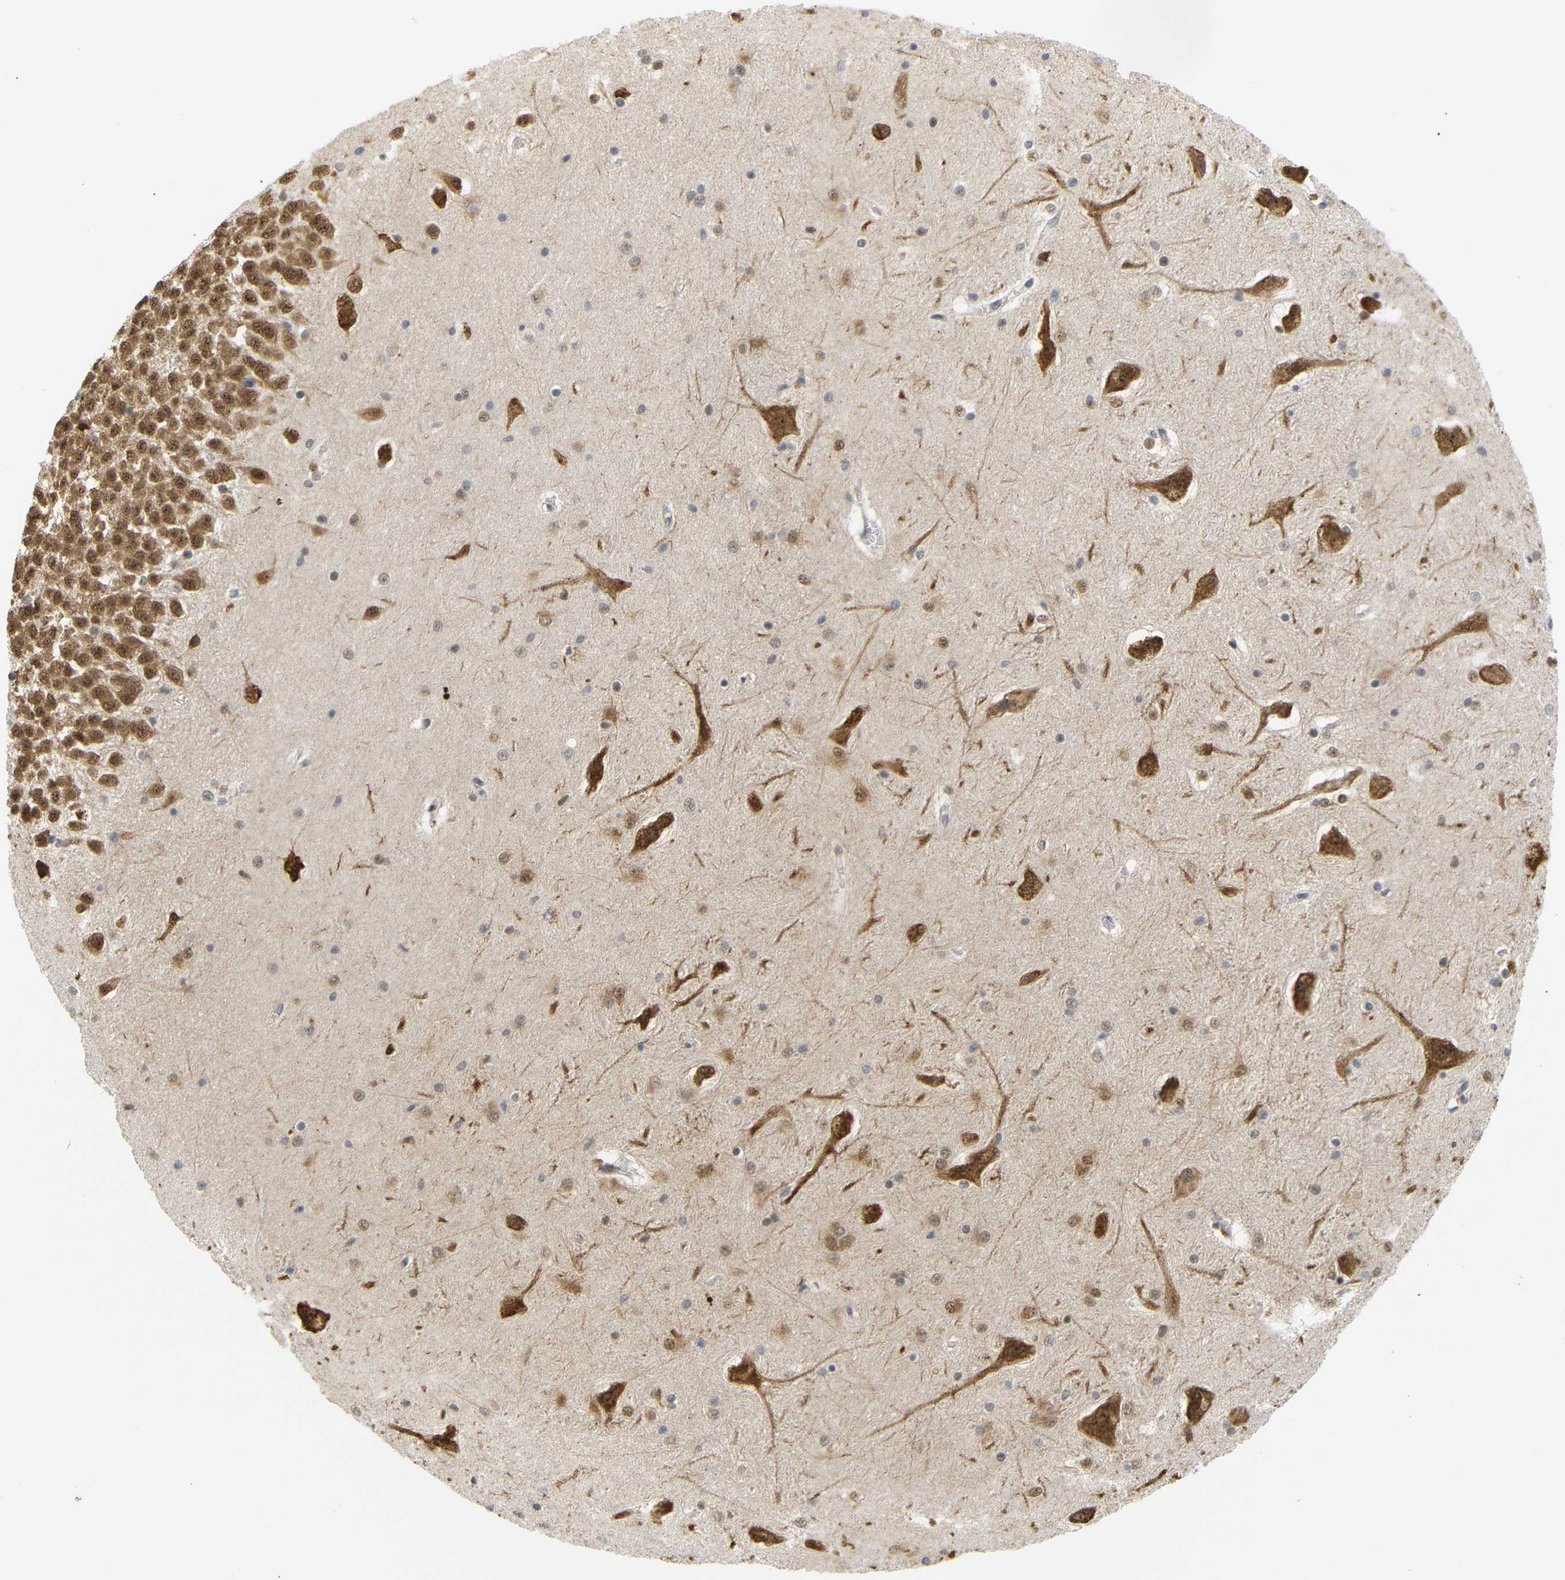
{"staining": {"intensity": "weak", "quantity": "25%-75%", "location": "cytoplasmic/membranous,nuclear"}, "tissue": "hippocampus", "cell_type": "Glial cells", "image_type": "normal", "snomed": [{"axis": "morphology", "description": "Normal tissue, NOS"}, {"axis": "topography", "description": "Hippocampus"}], "caption": "This histopathology image reveals immunohistochemistry staining of normal hippocampus, with low weak cytoplasmic/membranous,nuclear staining in about 25%-75% of glial cells.", "gene": "GJA5", "patient": {"sex": "male", "age": 45}}